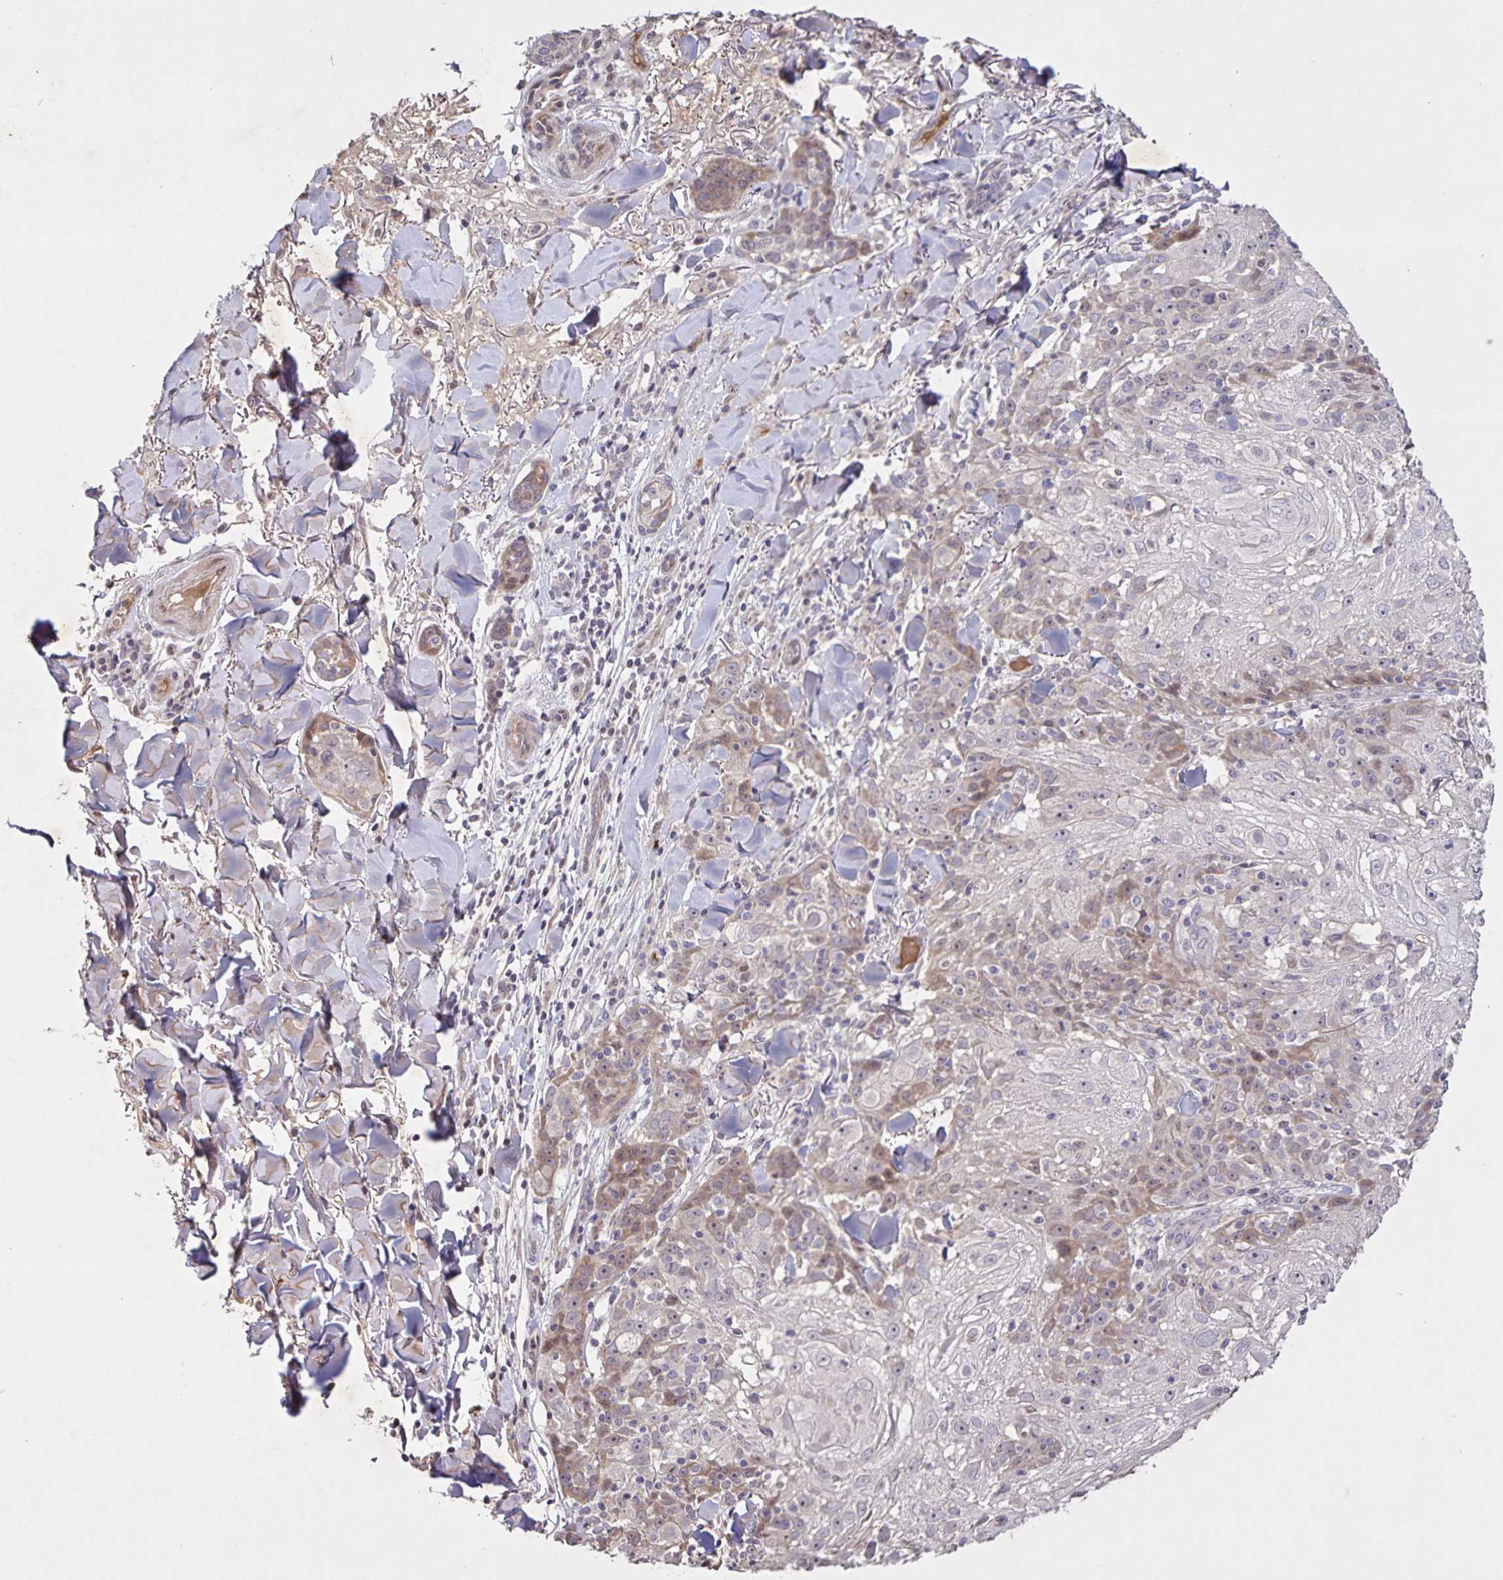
{"staining": {"intensity": "moderate", "quantity": "<25%", "location": "cytoplasmic/membranous,nuclear"}, "tissue": "skin cancer", "cell_type": "Tumor cells", "image_type": "cancer", "snomed": [{"axis": "morphology", "description": "Normal tissue, NOS"}, {"axis": "morphology", "description": "Squamous cell carcinoma, NOS"}, {"axis": "topography", "description": "Skin"}], "caption": "IHC staining of skin cancer, which shows low levels of moderate cytoplasmic/membranous and nuclear staining in approximately <25% of tumor cells indicating moderate cytoplasmic/membranous and nuclear protein staining. The staining was performed using DAB (brown) for protein detection and nuclei were counterstained in hematoxylin (blue).", "gene": "GDF2", "patient": {"sex": "female", "age": 83}}